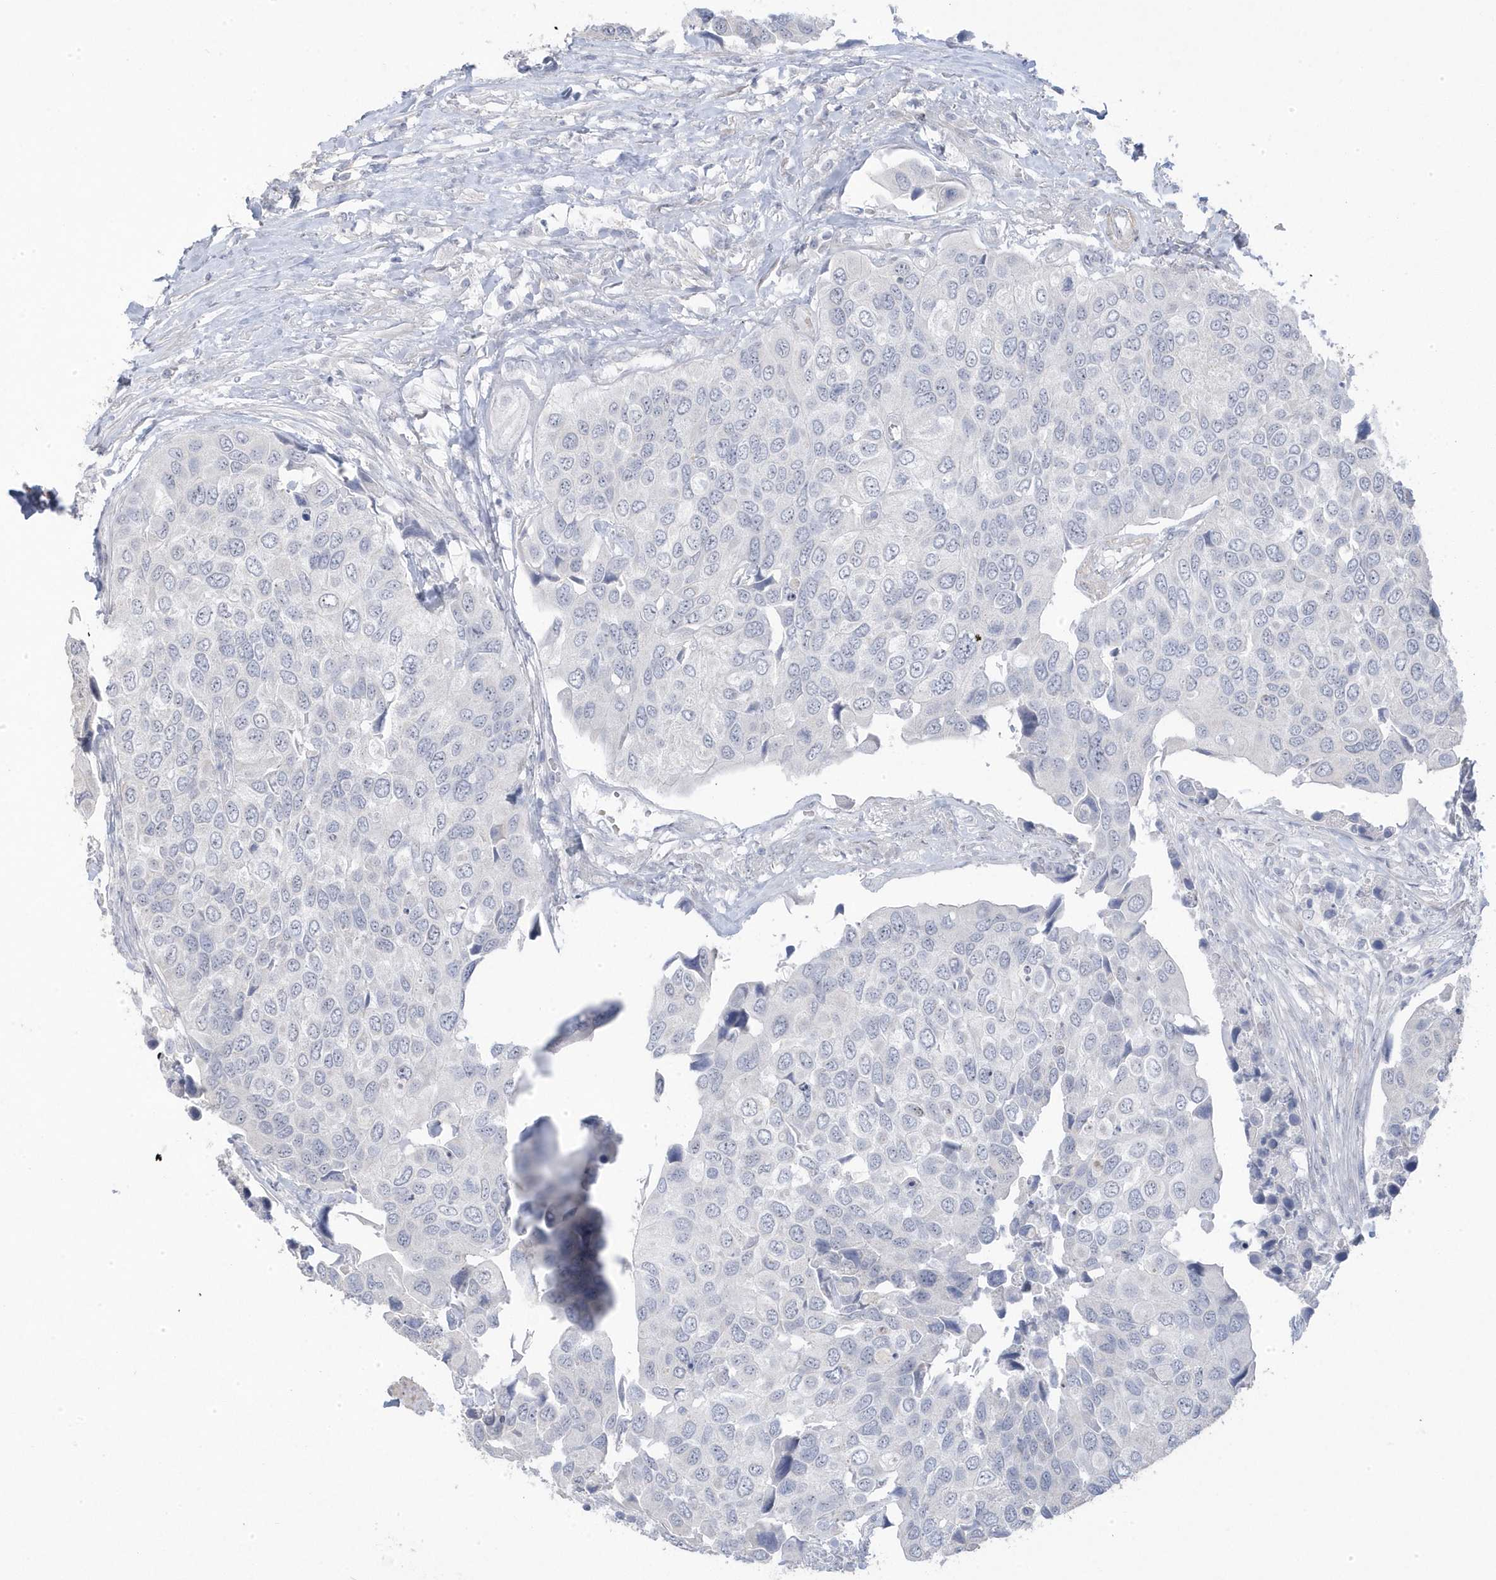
{"staining": {"intensity": "negative", "quantity": "none", "location": "none"}, "tissue": "urothelial cancer", "cell_type": "Tumor cells", "image_type": "cancer", "snomed": [{"axis": "morphology", "description": "Urothelial carcinoma, High grade"}, {"axis": "topography", "description": "Urinary bladder"}], "caption": "Tumor cells show no significant staining in urothelial cancer.", "gene": "GTPBP6", "patient": {"sex": "male", "age": 74}}